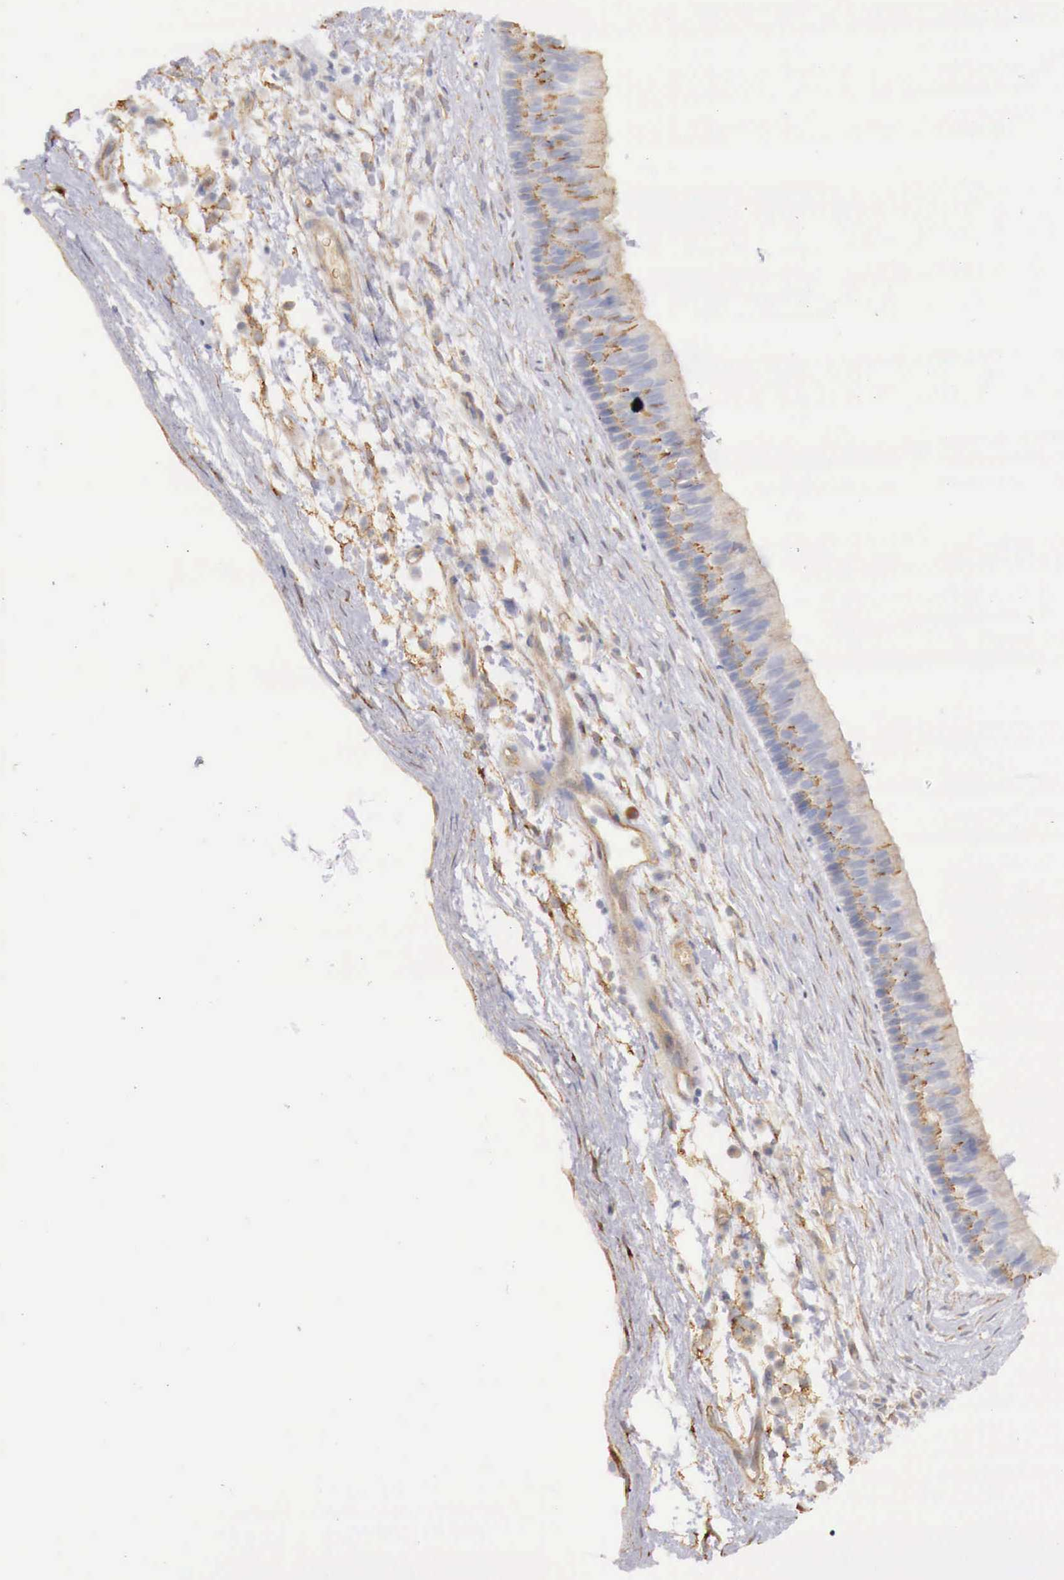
{"staining": {"intensity": "weak", "quantity": "25%-75%", "location": "cytoplasmic/membranous"}, "tissue": "nasopharynx", "cell_type": "Respiratory epithelial cells", "image_type": "normal", "snomed": [{"axis": "morphology", "description": "Normal tissue, NOS"}, {"axis": "topography", "description": "Nasopharynx"}], "caption": "Nasopharynx stained with immunohistochemistry (IHC) reveals weak cytoplasmic/membranous expression in about 25%-75% of respiratory epithelial cells. (DAB (3,3'-diaminobenzidine) IHC with brightfield microscopy, high magnification).", "gene": "KLHDC7B", "patient": {"sex": "male", "age": 13}}